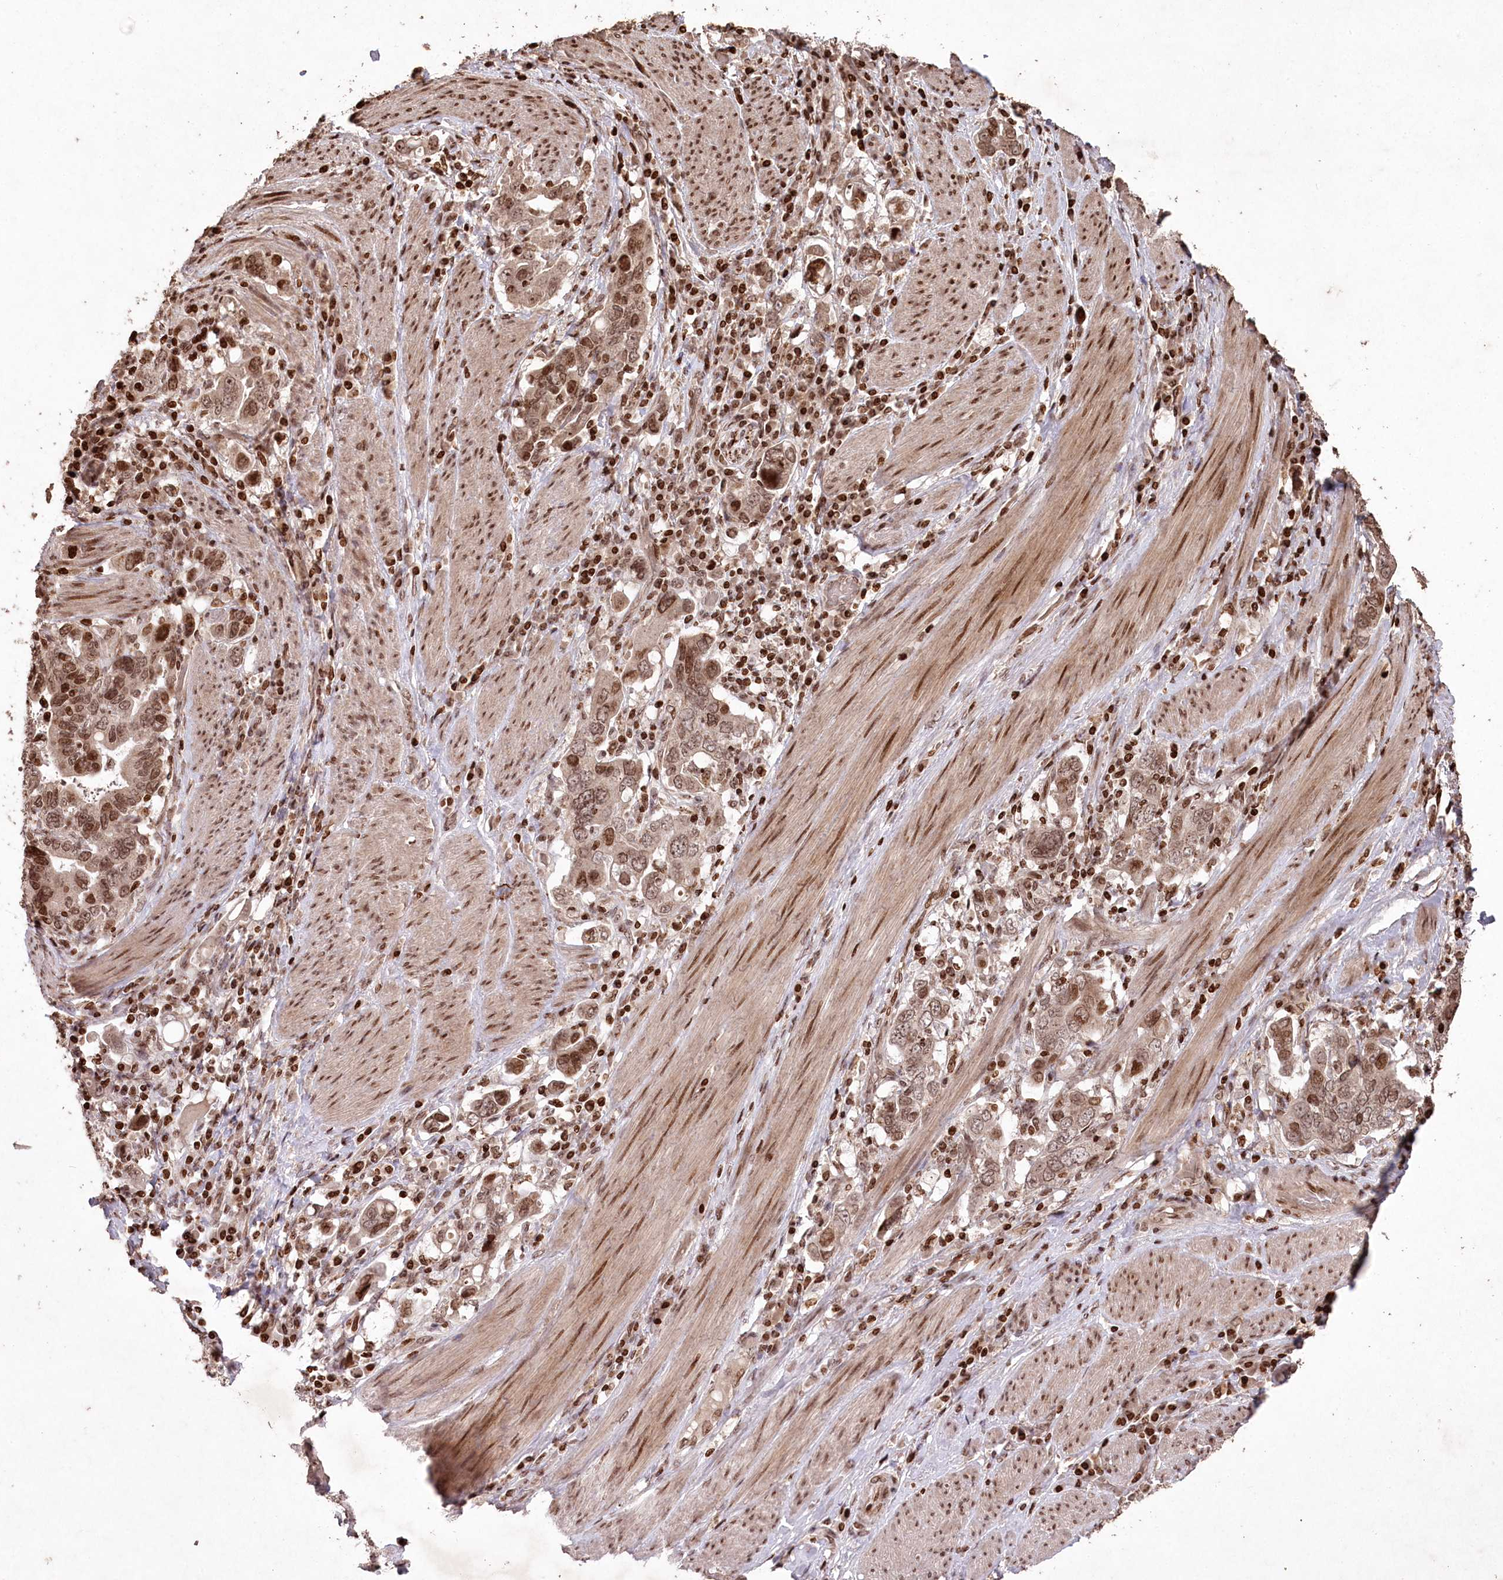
{"staining": {"intensity": "moderate", "quantity": ">75%", "location": "nuclear"}, "tissue": "stomach cancer", "cell_type": "Tumor cells", "image_type": "cancer", "snomed": [{"axis": "morphology", "description": "Adenocarcinoma, NOS"}, {"axis": "topography", "description": "Stomach, upper"}], "caption": "Protein expression analysis of human stomach cancer (adenocarcinoma) reveals moderate nuclear positivity in approximately >75% of tumor cells.", "gene": "CCSER2", "patient": {"sex": "male", "age": 62}}